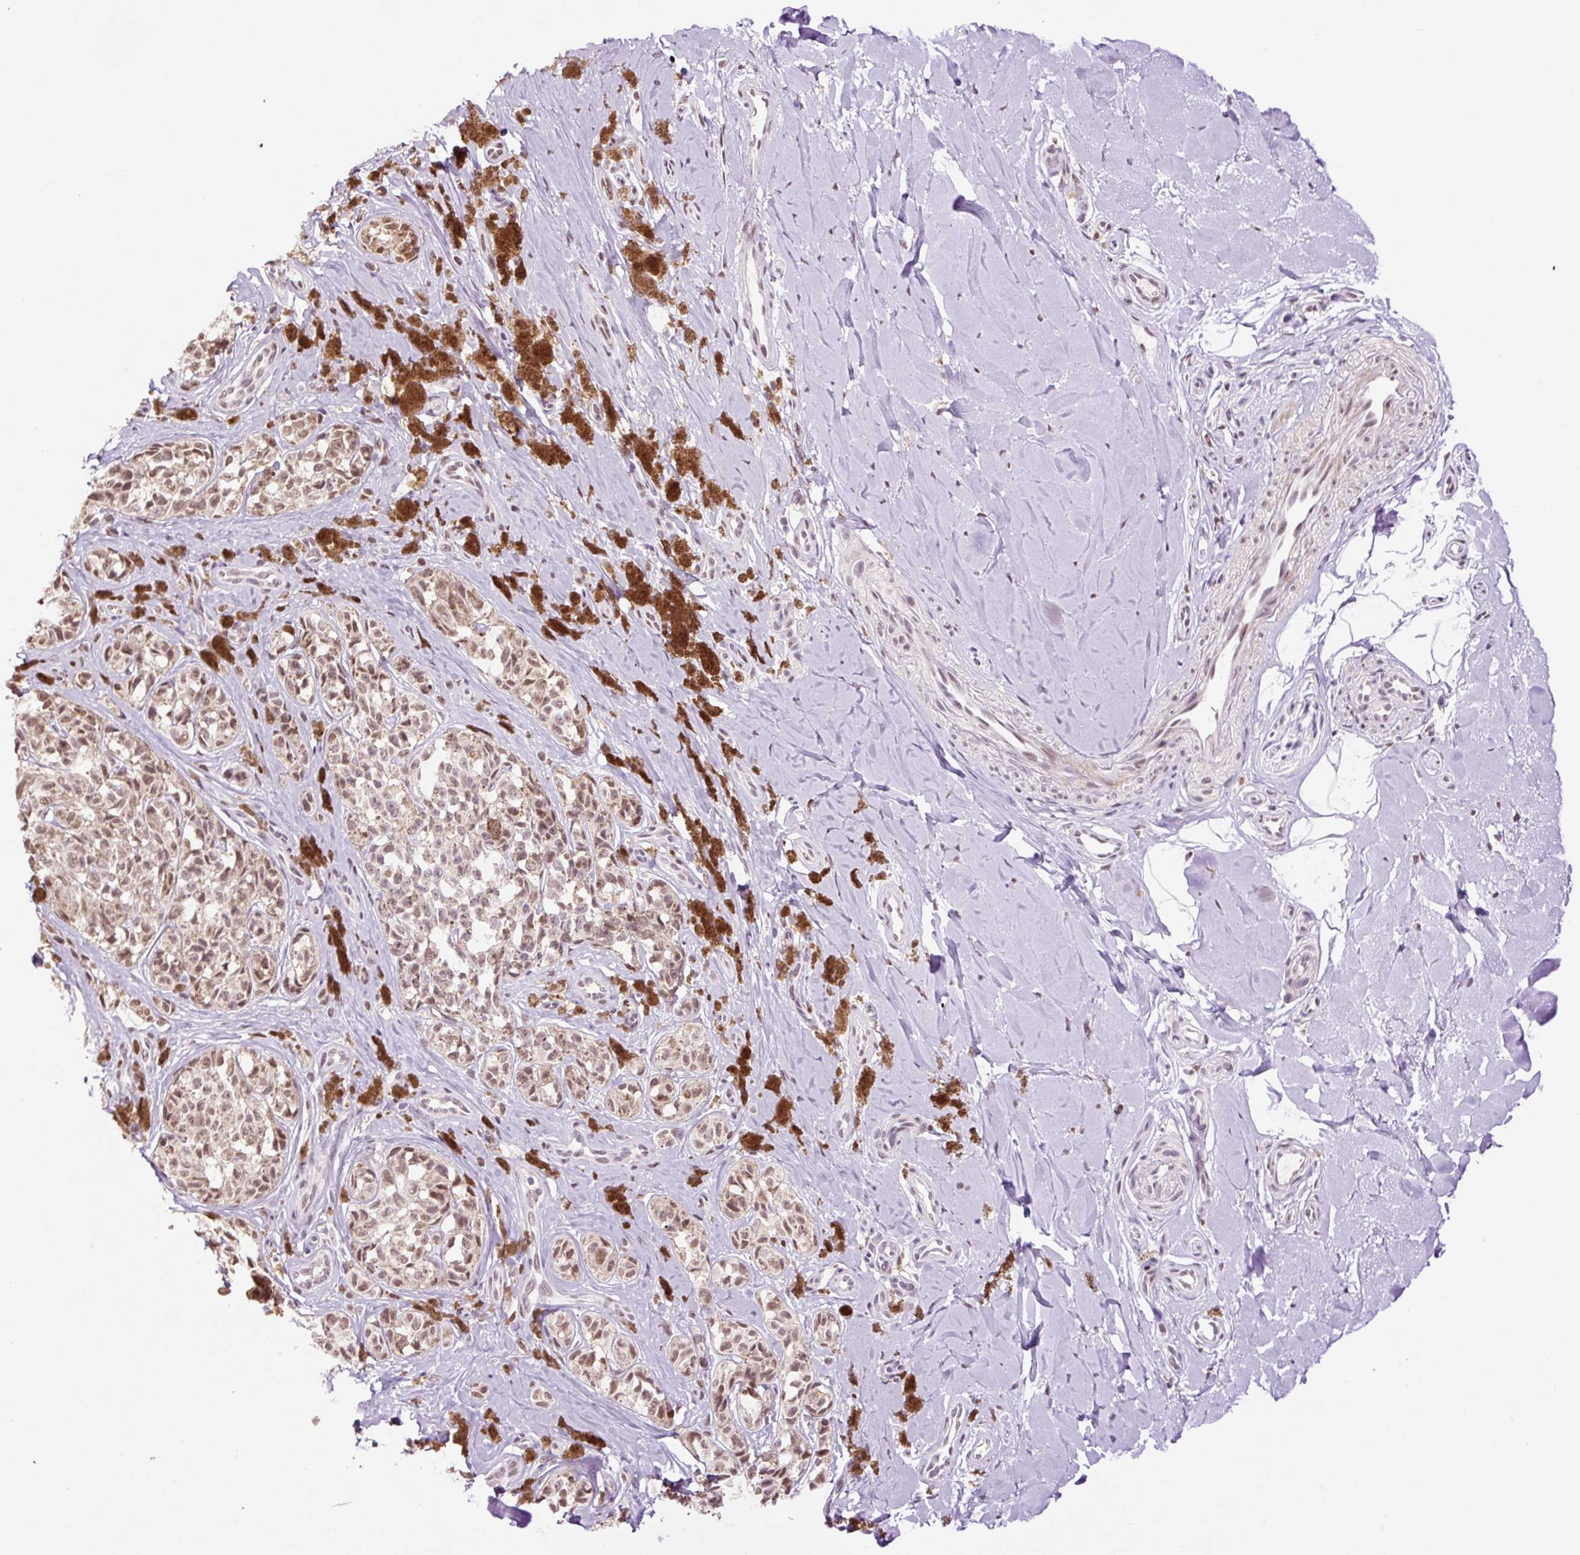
{"staining": {"intensity": "weak", "quantity": ">75%", "location": "nuclear"}, "tissue": "melanoma", "cell_type": "Tumor cells", "image_type": "cancer", "snomed": [{"axis": "morphology", "description": "Malignant melanoma, NOS"}, {"axis": "topography", "description": "Skin"}], "caption": "Immunohistochemistry staining of melanoma, which reveals low levels of weak nuclear positivity in about >75% of tumor cells indicating weak nuclear protein expression. The staining was performed using DAB (brown) for protein detection and nuclei were counterstained in hematoxylin (blue).", "gene": "LY86", "patient": {"sex": "female", "age": 65}}